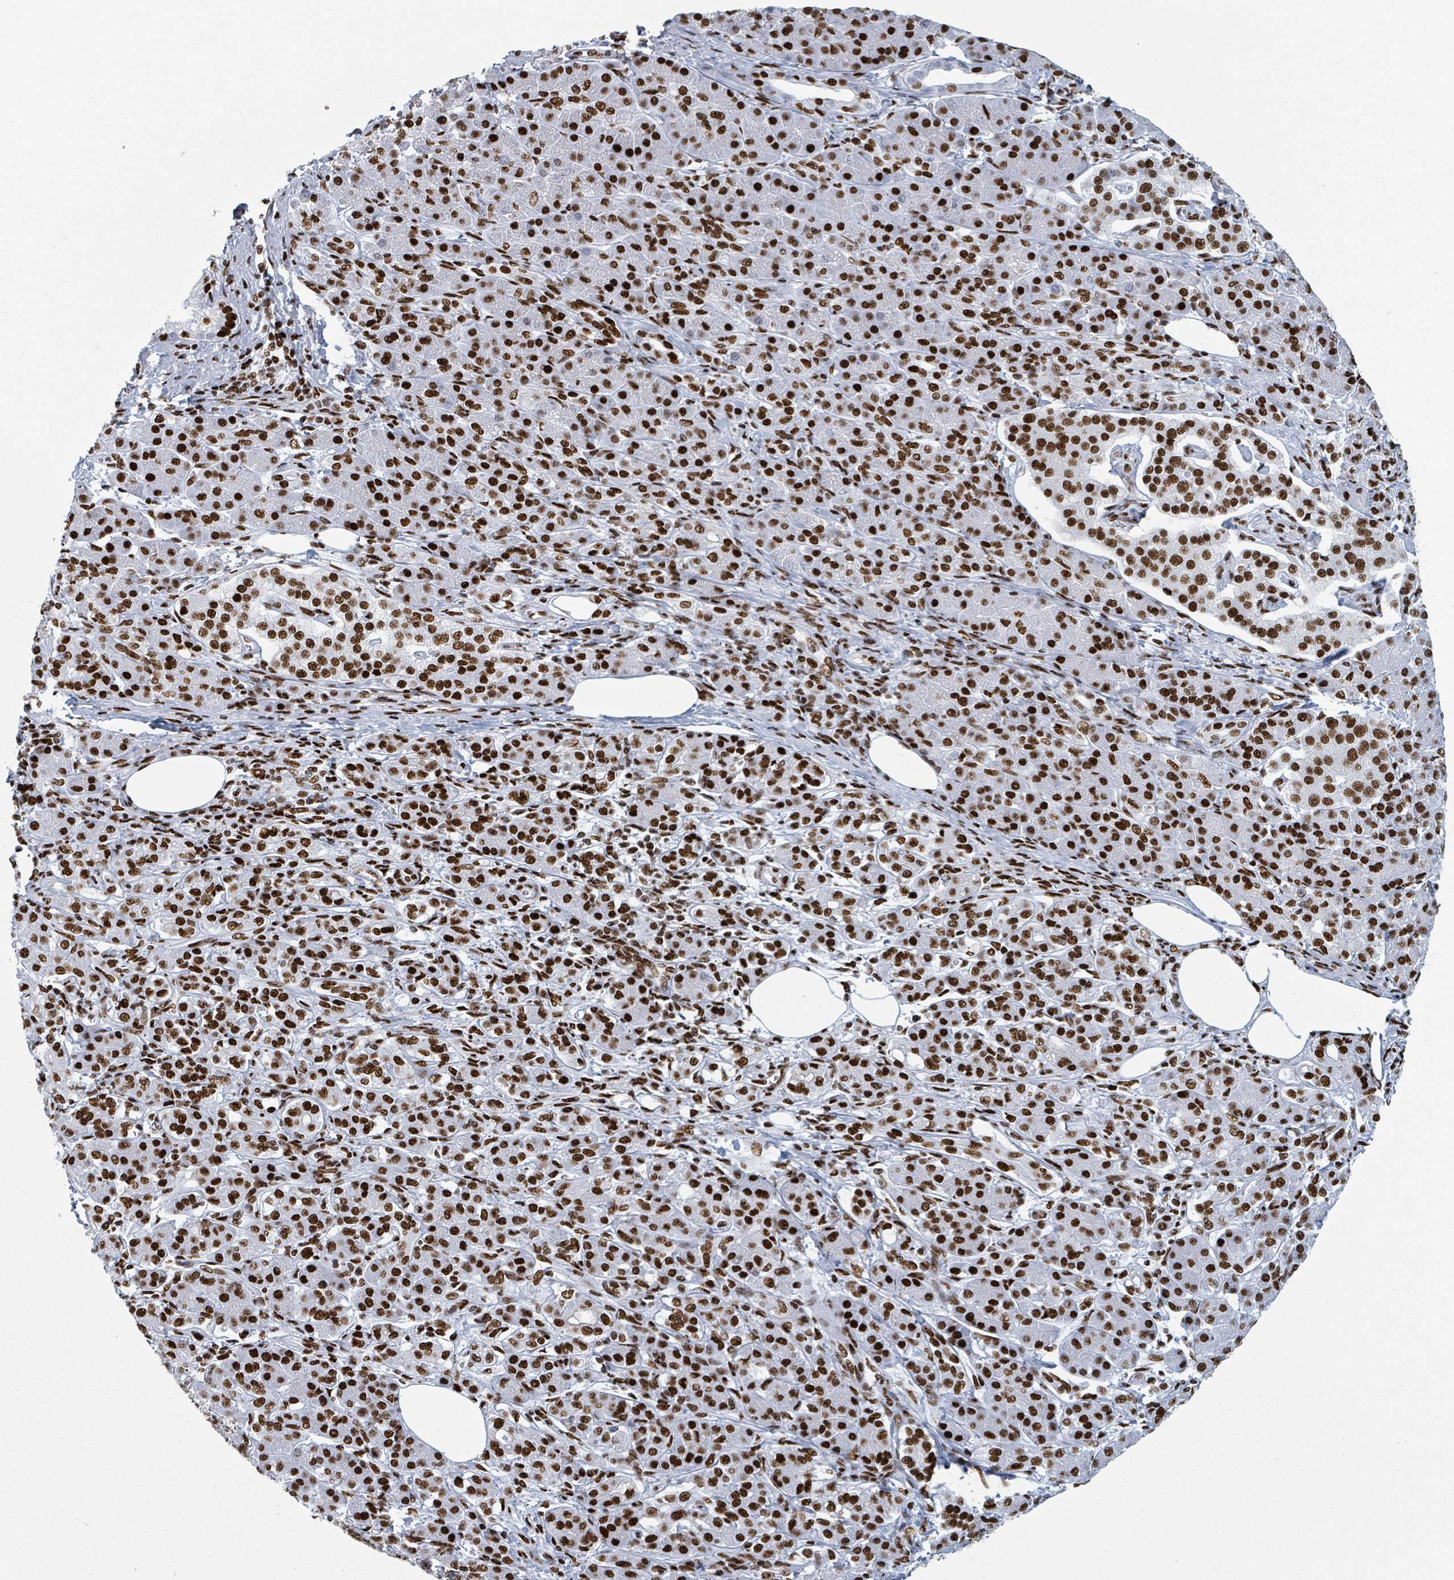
{"staining": {"intensity": "strong", "quantity": ">75%", "location": "nuclear"}, "tissue": "pancreatic cancer", "cell_type": "Tumor cells", "image_type": "cancer", "snomed": [{"axis": "morphology", "description": "Adenocarcinoma, NOS"}, {"axis": "topography", "description": "Pancreas"}], "caption": "Pancreatic adenocarcinoma tissue demonstrates strong nuclear staining in about >75% of tumor cells", "gene": "DHX16", "patient": {"sex": "male", "age": 63}}